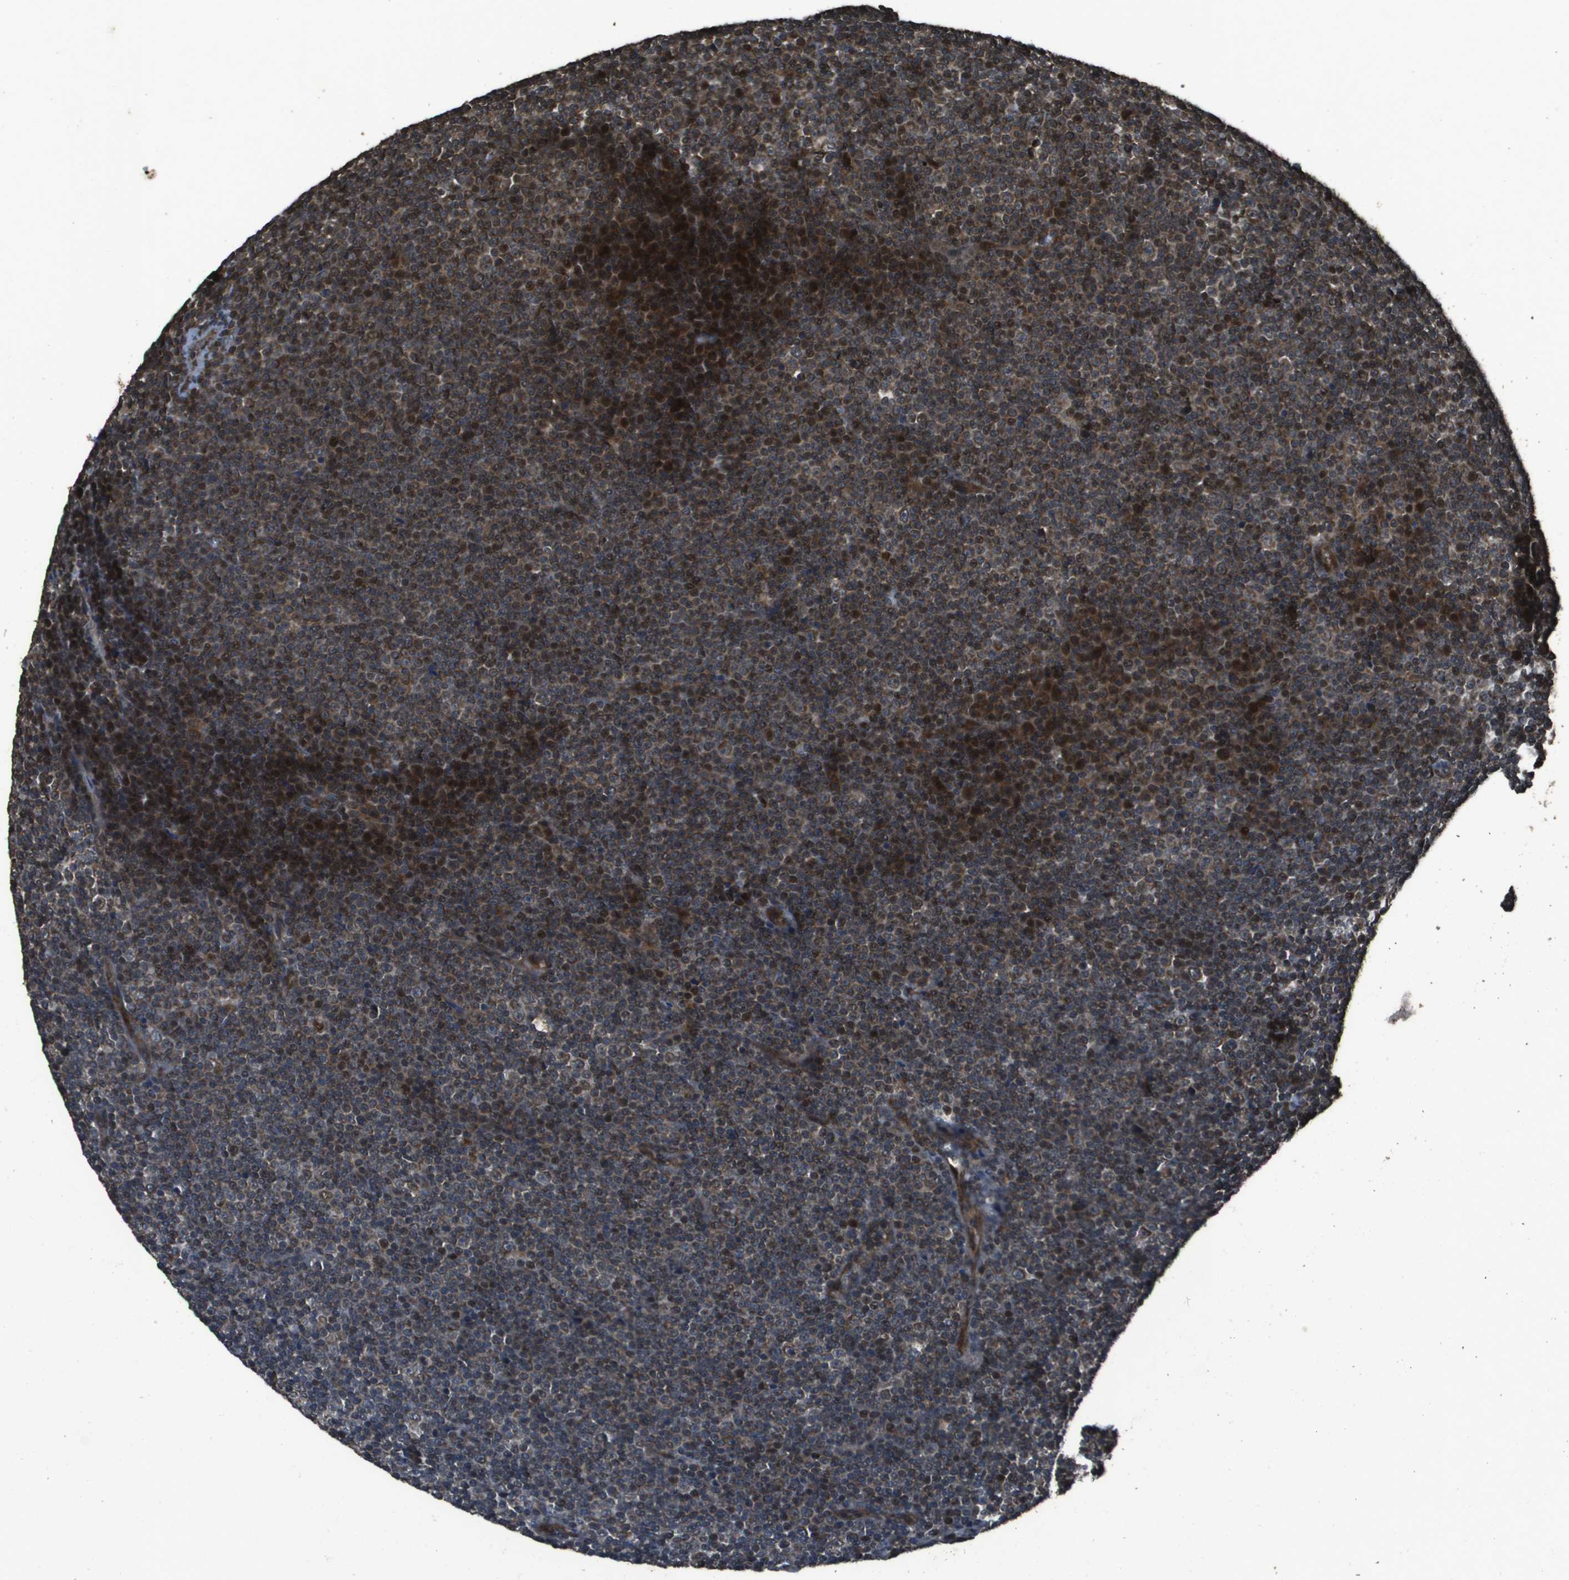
{"staining": {"intensity": "moderate", "quantity": "25%-75%", "location": "cytoplasmic/membranous"}, "tissue": "lymphoma", "cell_type": "Tumor cells", "image_type": "cancer", "snomed": [{"axis": "morphology", "description": "Malignant lymphoma, non-Hodgkin's type, Low grade"}, {"axis": "topography", "description": "Lymph node"}], "caption": "A brown stain labels moderate cytoplasmic/membranous staining of a protein in low-grade malignant lymphoma, non-Hodgkin's type tumor cells.", "gene": "FIG4", "patient": {"sex": "female", "age": 67}}